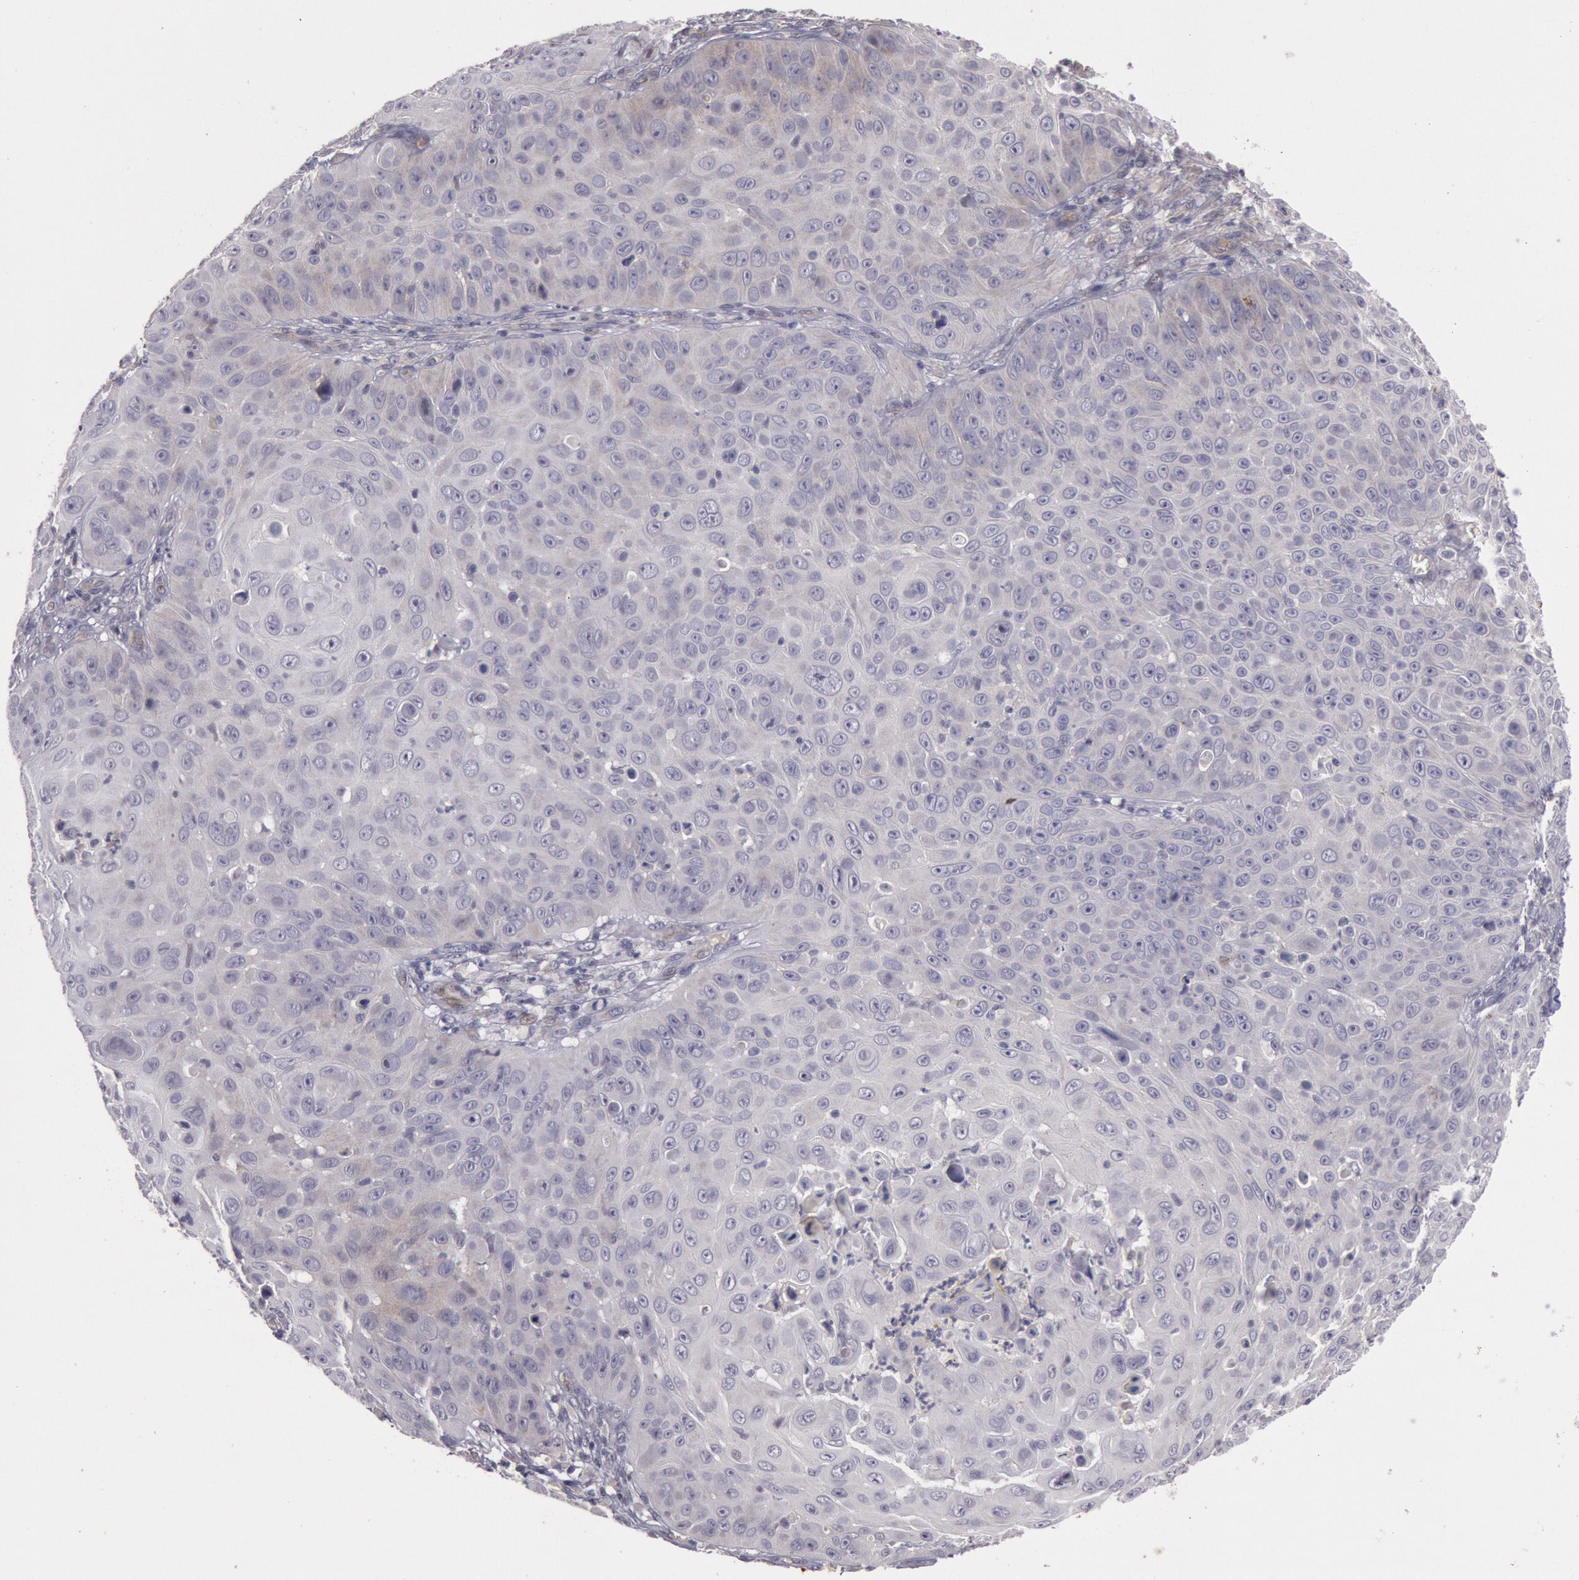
{"staining": {"intensity": "weak", "quantity": "<25%", "location": "cytoplasmic/membranous"}, "tissue": "skin cancer", "cell_type": "Tumor cells", "image_type": "cancer", "snomed": [{"axis": "morphology", "description": "Squamous cell carcinoma, NOS"}, {"axis": "topography", "description": "Skin"}], "caption": "High power microscopy micrograph of an immunohistochemistry photomicrograph of skin squamous cell carcinoma, revealing no significant positivity in tumor cells. (DAB (3,3'-diaminobenzidine) immunohistochemistry visualized using brightfield microscopy, high magnification).", "gene": "TRIB2", "patient": {"sex": "male", "age": 82}}